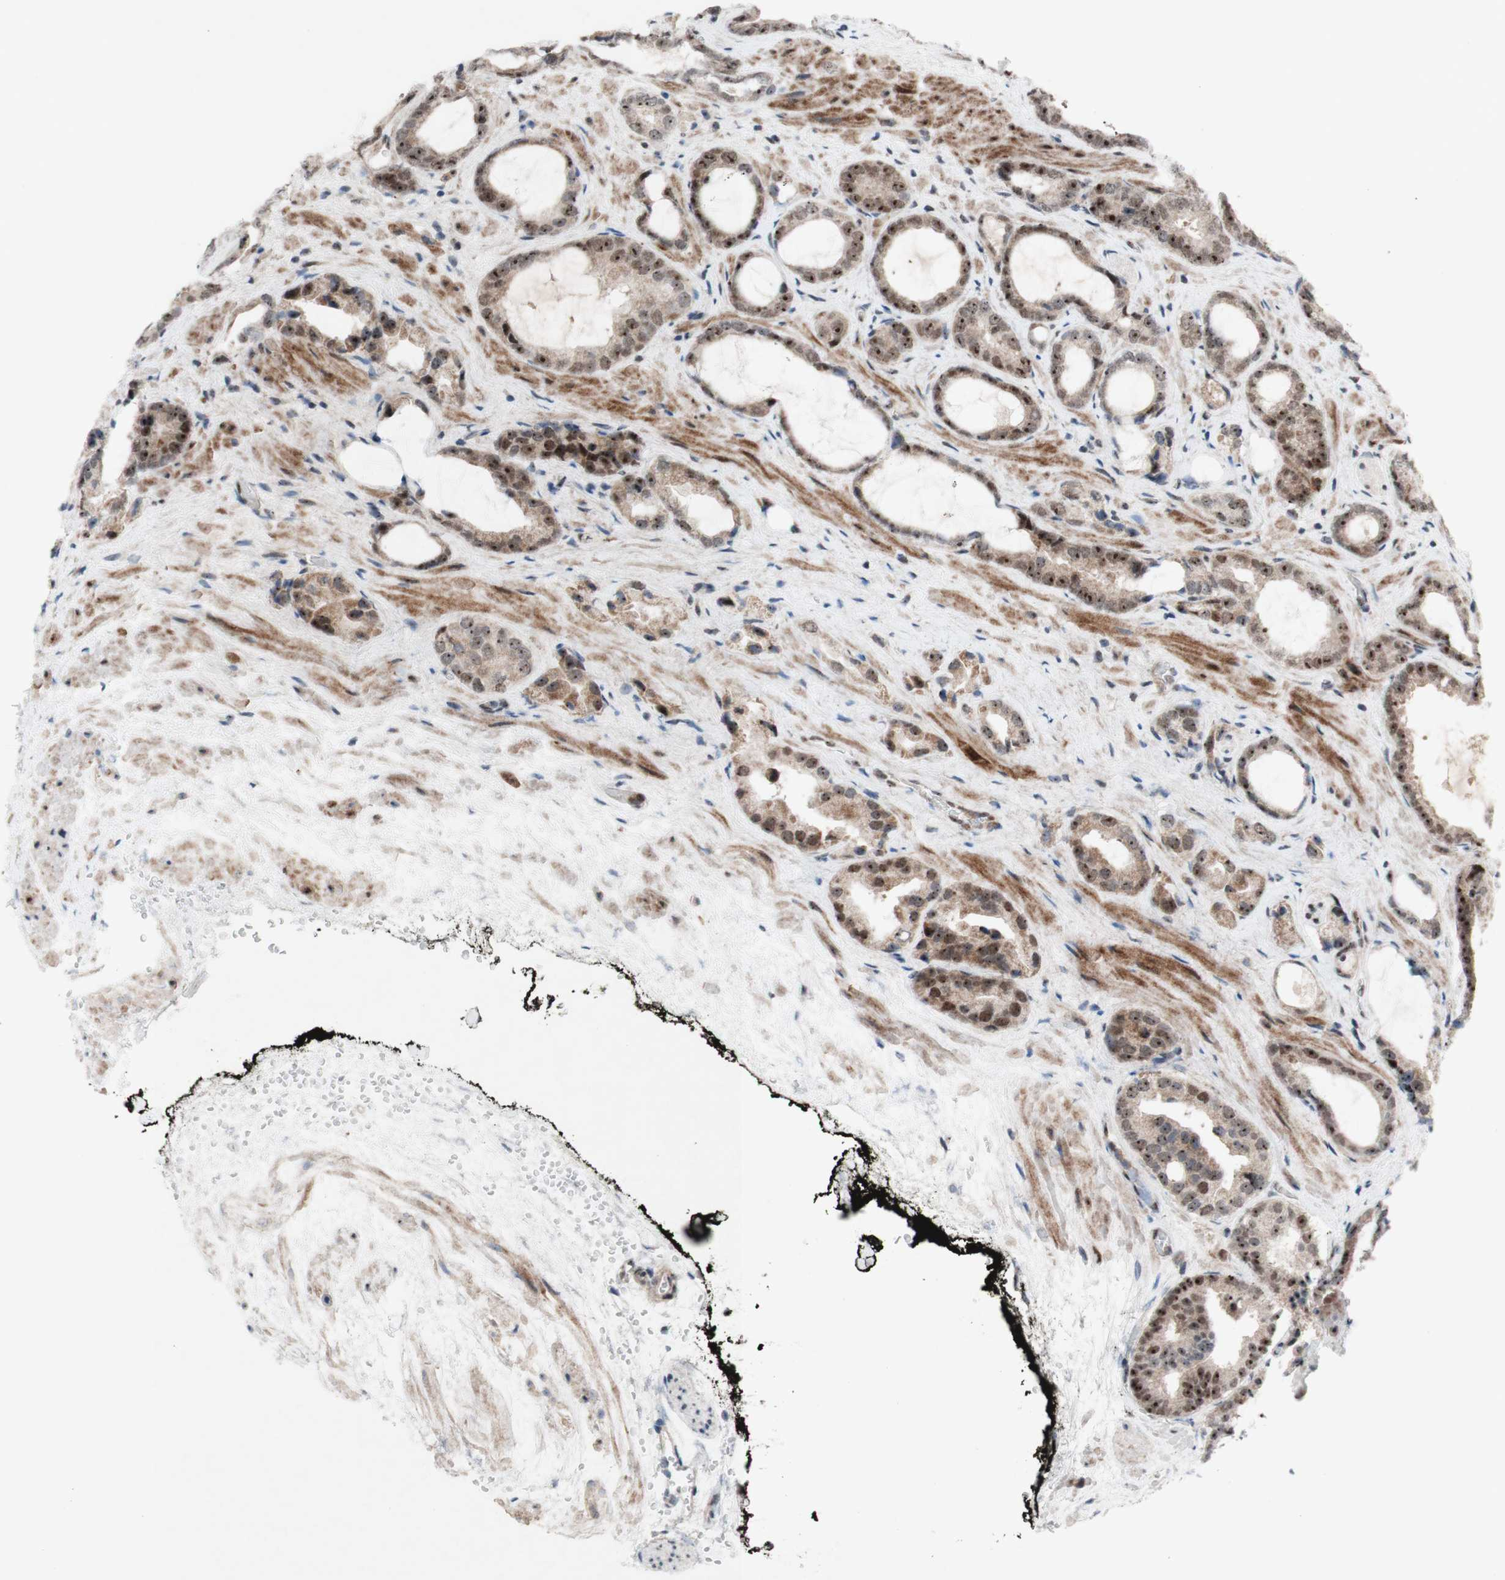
{"staining": {"intensity": "moderate", "quantity": ">75%", "location": "nuclear"}, "tissue": "prostate cancer", "cell_type": "Tumor cells", "image_type": "cancer", "snomed": [{"axis": "morphology", "description": "Adenocarcinoma, Low grade"}, {"axis": "topography", "description": "Prostate"}], "caption": "An immunohistochemistry photomicrograph of tumor tissue is shown. Protein staining in brown shows moderate nuclear positivity in prostate adenocarcinoma (low-grade) within tumor cells.", "gene": "POLR1A", "patient": {"sex": "male", "age": 60}}